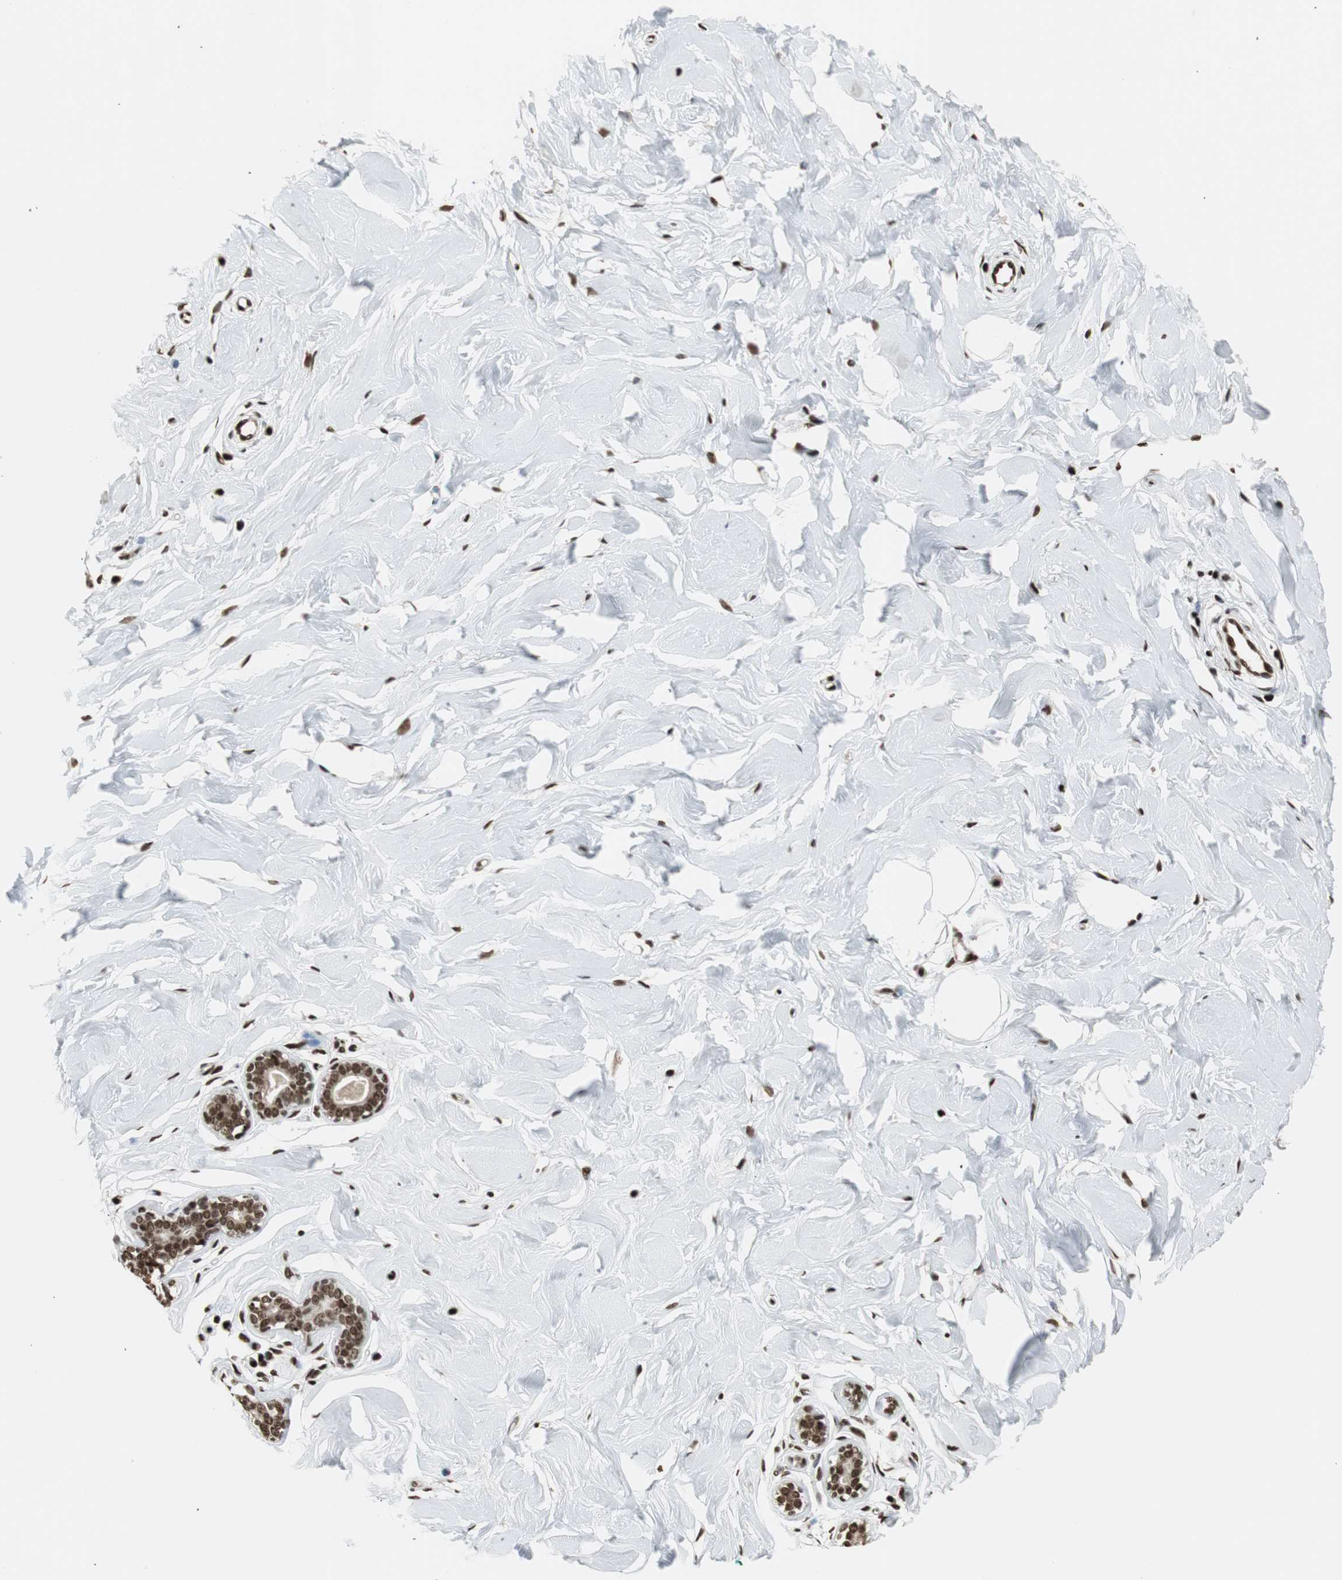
{"staining": {"intensity": "strong", "quantity": ">75%", "location": "nuclear"}, "tissue": "breast", "cell_type": "Adipocytes", "image_type": "normal", "snomed": [{"axis": "morphology", "description": "Normal tissue, NOS"}, {"axis": "topography", "description": "Breast"}], "caption": "Strong nuclear staining for a protein is appreciated in about >75% of adipocytes of normal breast using immunohistochemistry (IHC).", "gene": "PARN", "patient": {"sex": "female", "age": 23}}